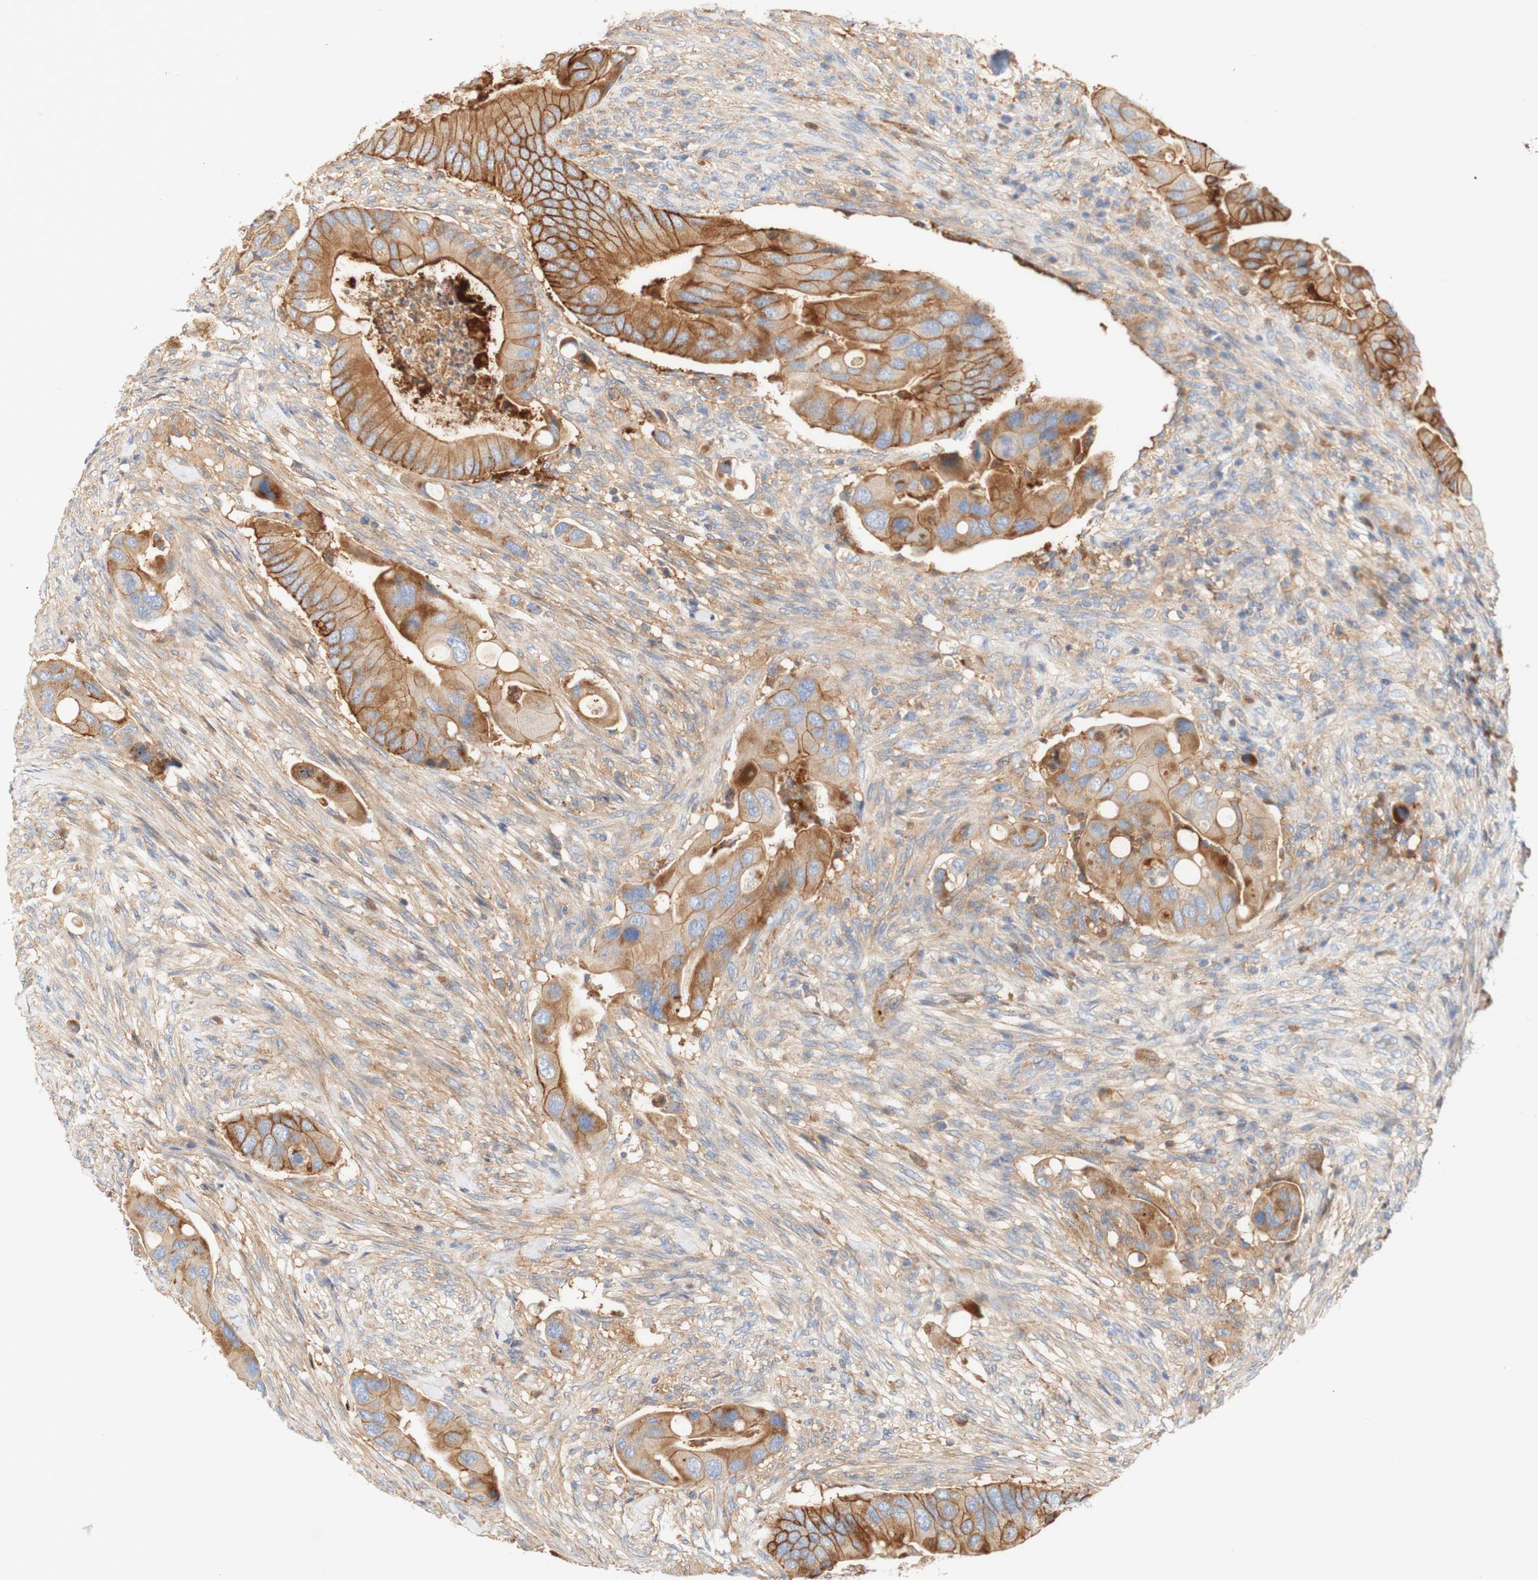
{"staining": {"intensity": "strong", "quantity": ">75%", "location": "cytoplasmic/membranous"}, "tissue": "colorectal cancer", "cell_type": "Tumor cells", "image_type": "cancer", "snomed": [{"axis": "morphology", "description": "Adenocarcinoma, NOS"}, {"axis": "topography", "description": "Rectum"}], "caption": "This is a histology image of immunohistochemistry (IHC) staining of colorectal cancer, which shows strong staining in the cytoplasmic/membranous of tumor cells.", "gene": "PCDH7", "patient": {"sex": "female", "age": 57}}